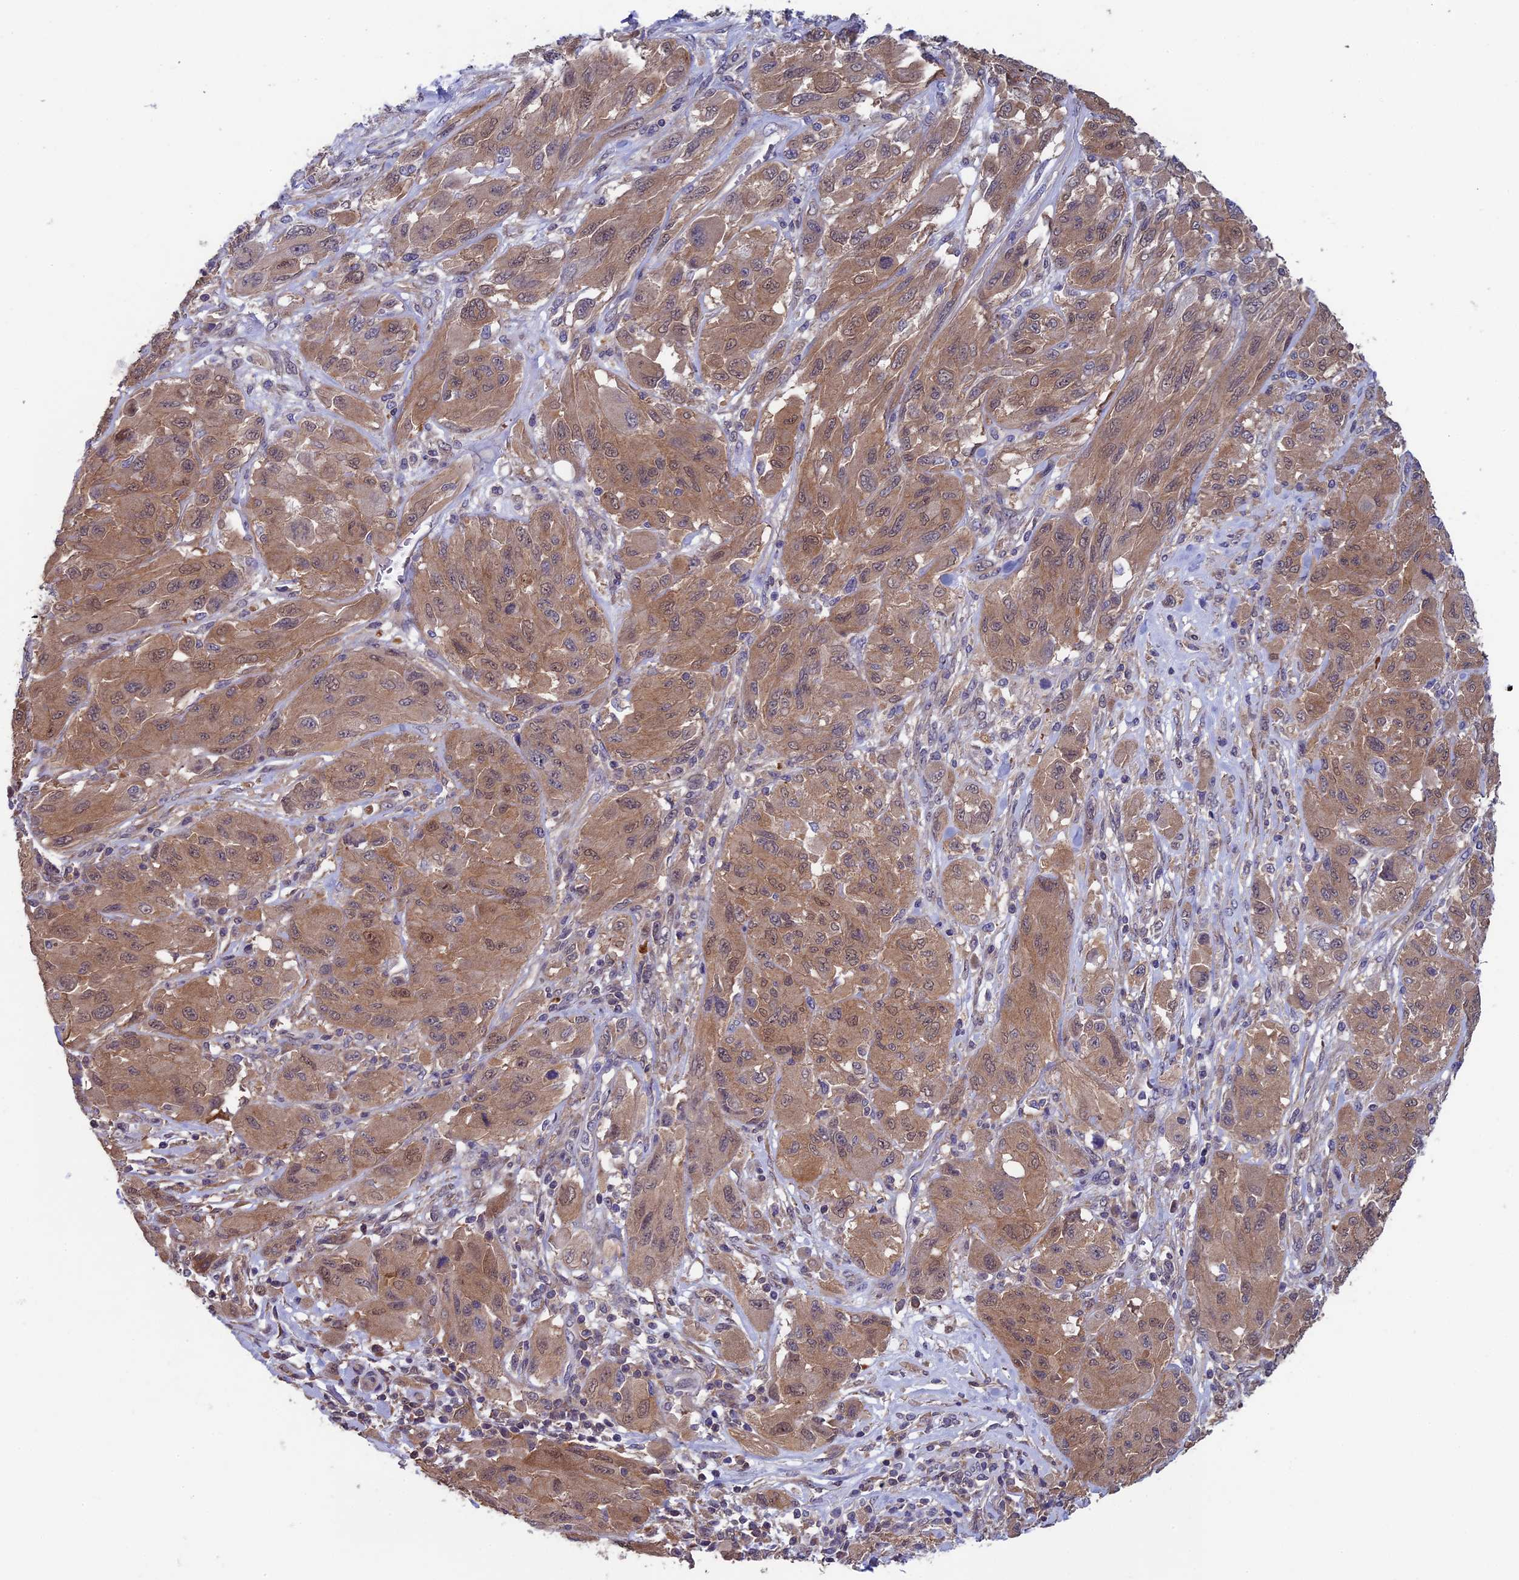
{"staining": {"intensity": "moderate", "quantity": ">75%", "location": "cytoplasmic/membranous,nuclear"}, "tissue": "melanoma", "cell_type": "Tumor cells", "image_type": "cancer", "snomed": [{"axis": "morphology", "description": "Malignant melanoma, NOS"}, {"axis": "topography", "description": "Skin"}], "caption": "Protein analysis of malignant melanoma tissue shows moderate cytoplasmic/membranous and nuclear staining in approximately >75% of tumor cells. (IHC, brightfield microscopy, high magnification).", "gene": "LCMT1", "patient": {"sex": "female", "age": 91}}